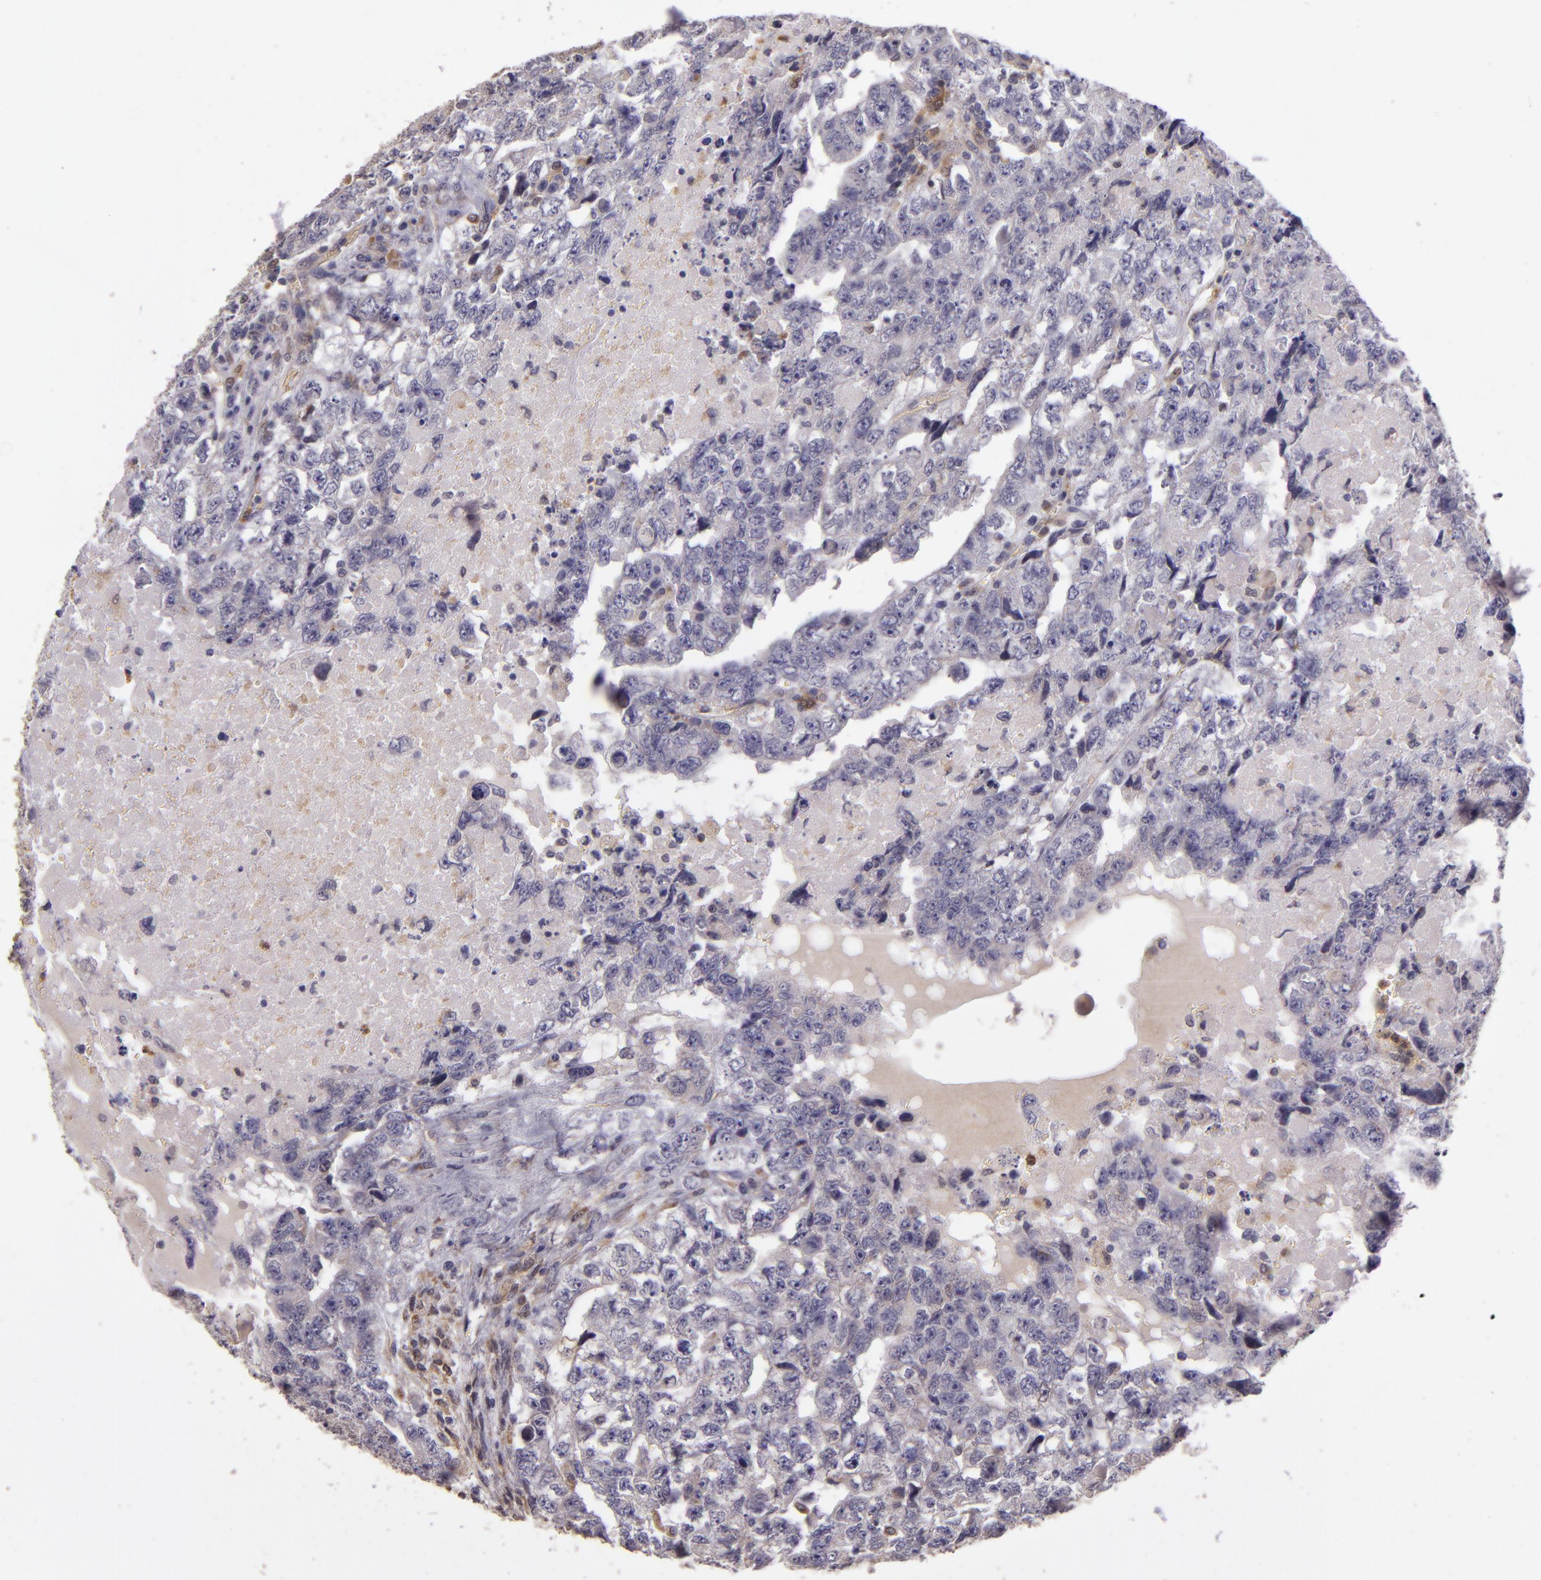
{"staining": {"intensity": "weak", "quantity": "<25%", "location": "cytoplasmic/membranous"}, "tissue": "testis cancer", "cell_type": "Tumor cells", "image_type": "cancer", "snomed": [{"axis": "morphology", "description": "Carcinoma, Embryonal, NOS"}, {"axis": "topography", "description": "Testis"}], "caption": "This is an IHC micrograph of testis cancer. There is no staining in tumor cells.", "gene": "FHIT", "patient": {"sex": "male", "age": 36}}